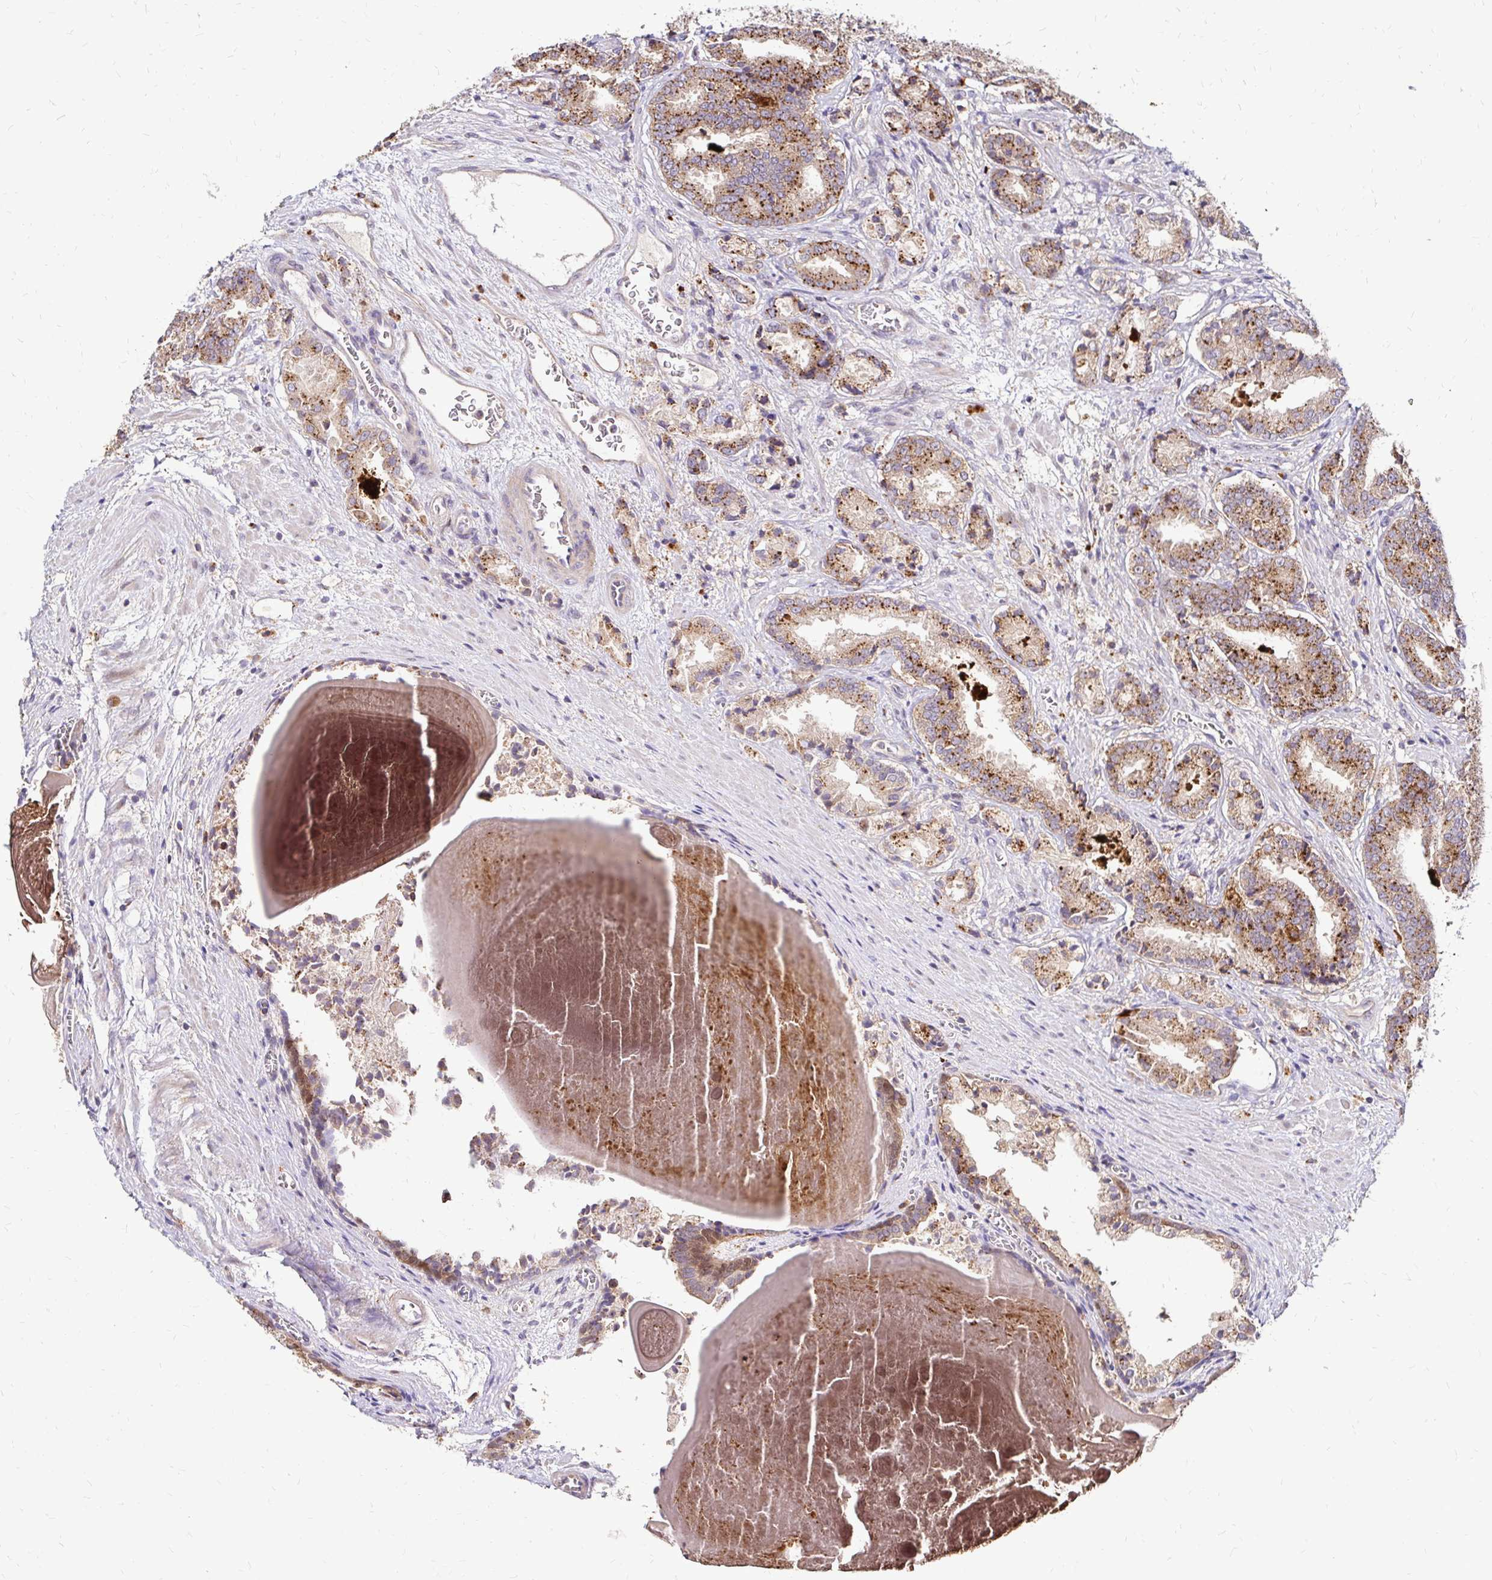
{"staining": {"intensity": "moderate", "quantity": ">75%", "location": "cytoplasmic/membranous"}, "tissue": "prostate cancer", "cell_type": "Tumor cells", "image_type": "cancer", "snomed": [{"axis": "morphology", "description": "Adenocarcinoma, High grade"}, {"axis": "topography", "description": "Prostate and seminal vesicle, NOS"}], "caption": "The photomicrograph exhibits staining of prostate cancer (adenocarcinoma (high-grade)), revealing moderate cytoplasmic/membranous protein staining (brown color) within tumor cells. (IHC, brightfield microscopy, high magnification).", "gene": "IDUA", "patient": {"sex": "male", "age": 61}}